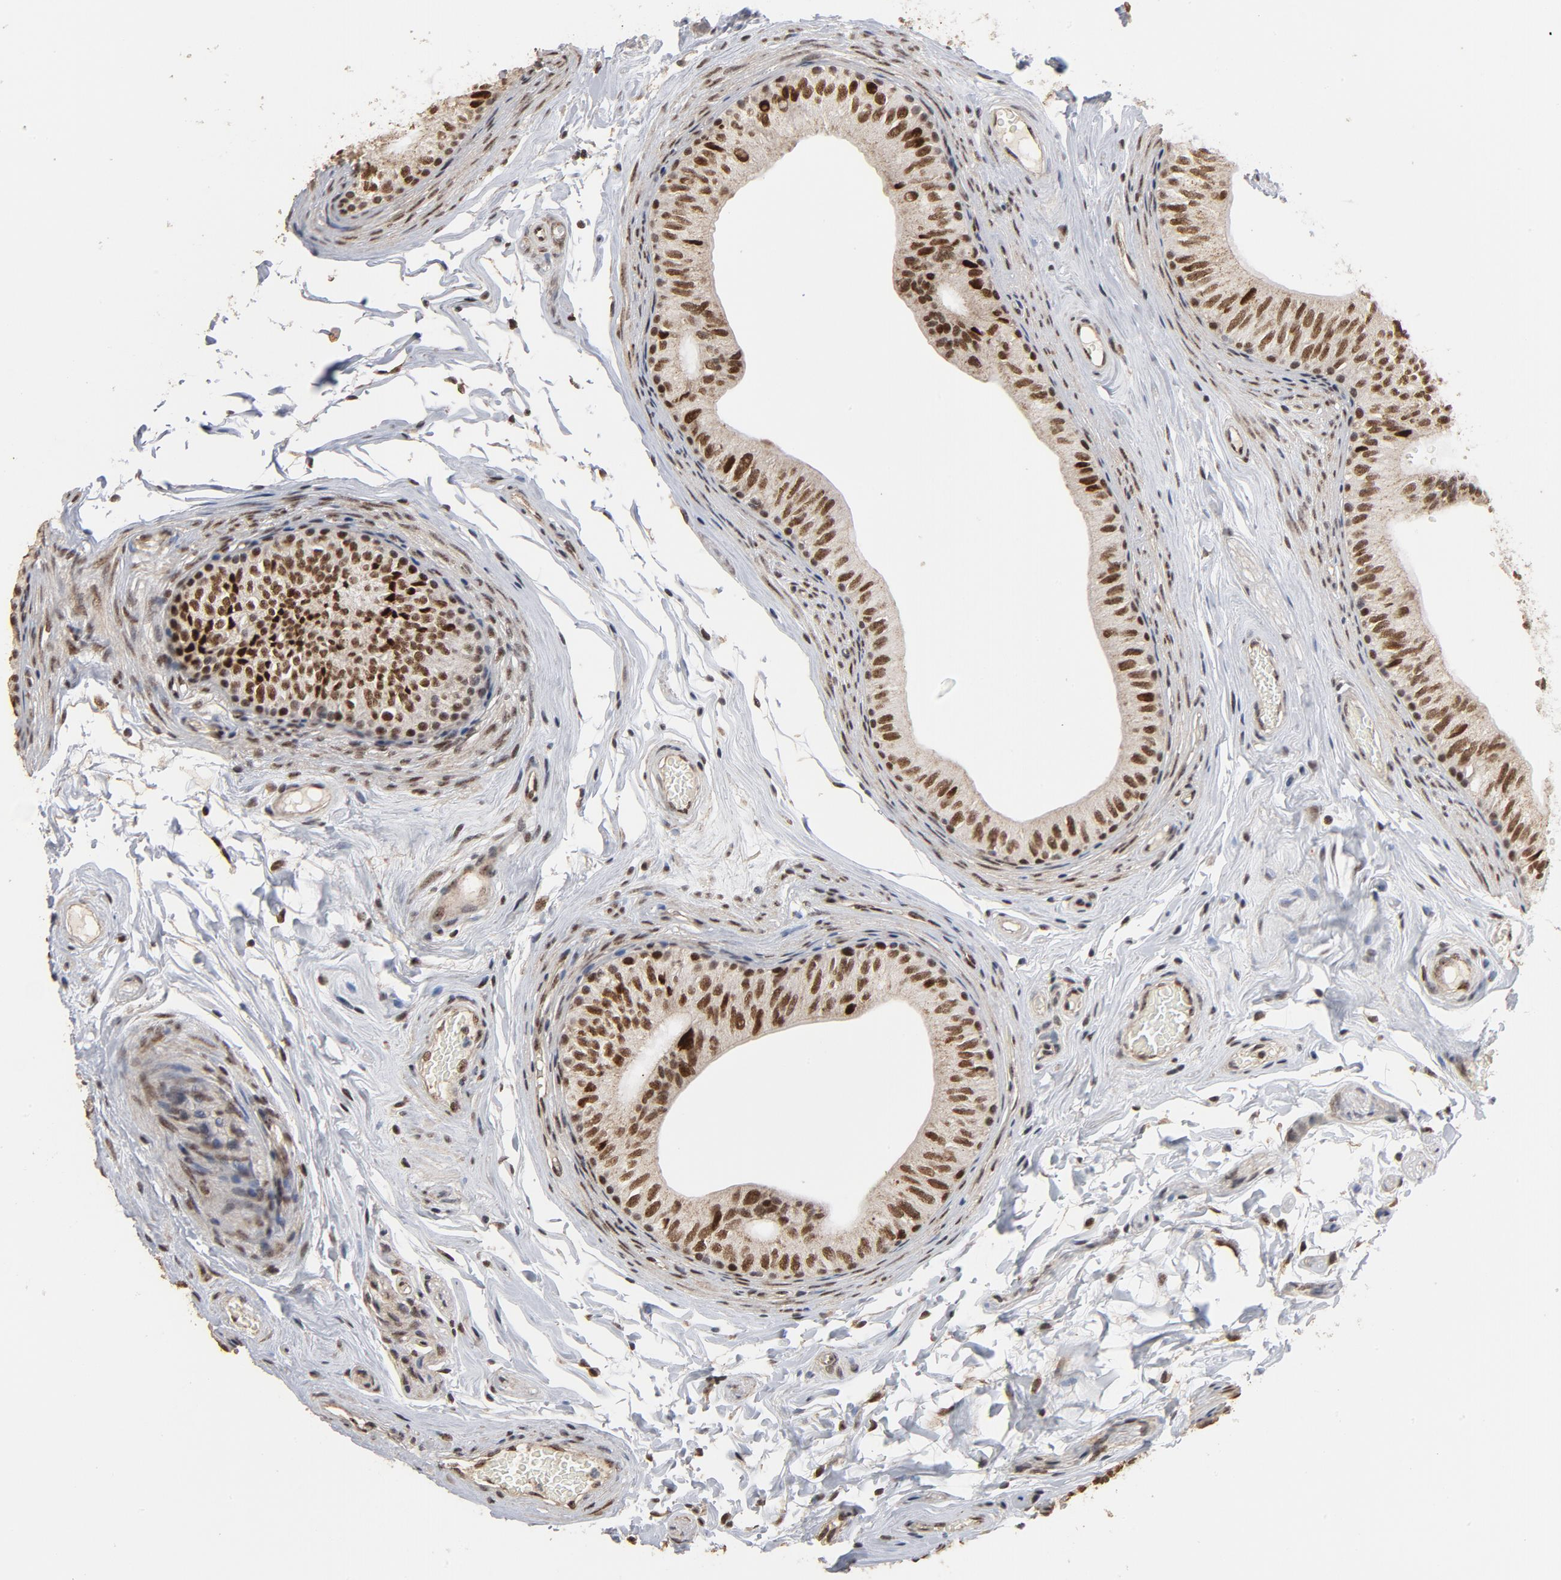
{"staining": {"intensity": "strong", "quantity": ">75%", "location": "nuclear"}, "tissue": "epididymis", "cell_type": "Glandular cells", "image_type": "normal", "snomed": [{"axis": "morphology", "description": "Normal tissue, NOS"}, {"axis": "topography", "description": "Testis"}, {"axis": "topography", "description": "Epididymis"}], "caption": "Glandular cells exhibit high levels of strong nuclear expression in approximately >75% of cells in unremarkable epididymis.", "gene": "TP53RK", "patient": {"sex": "male", "age": 36}}